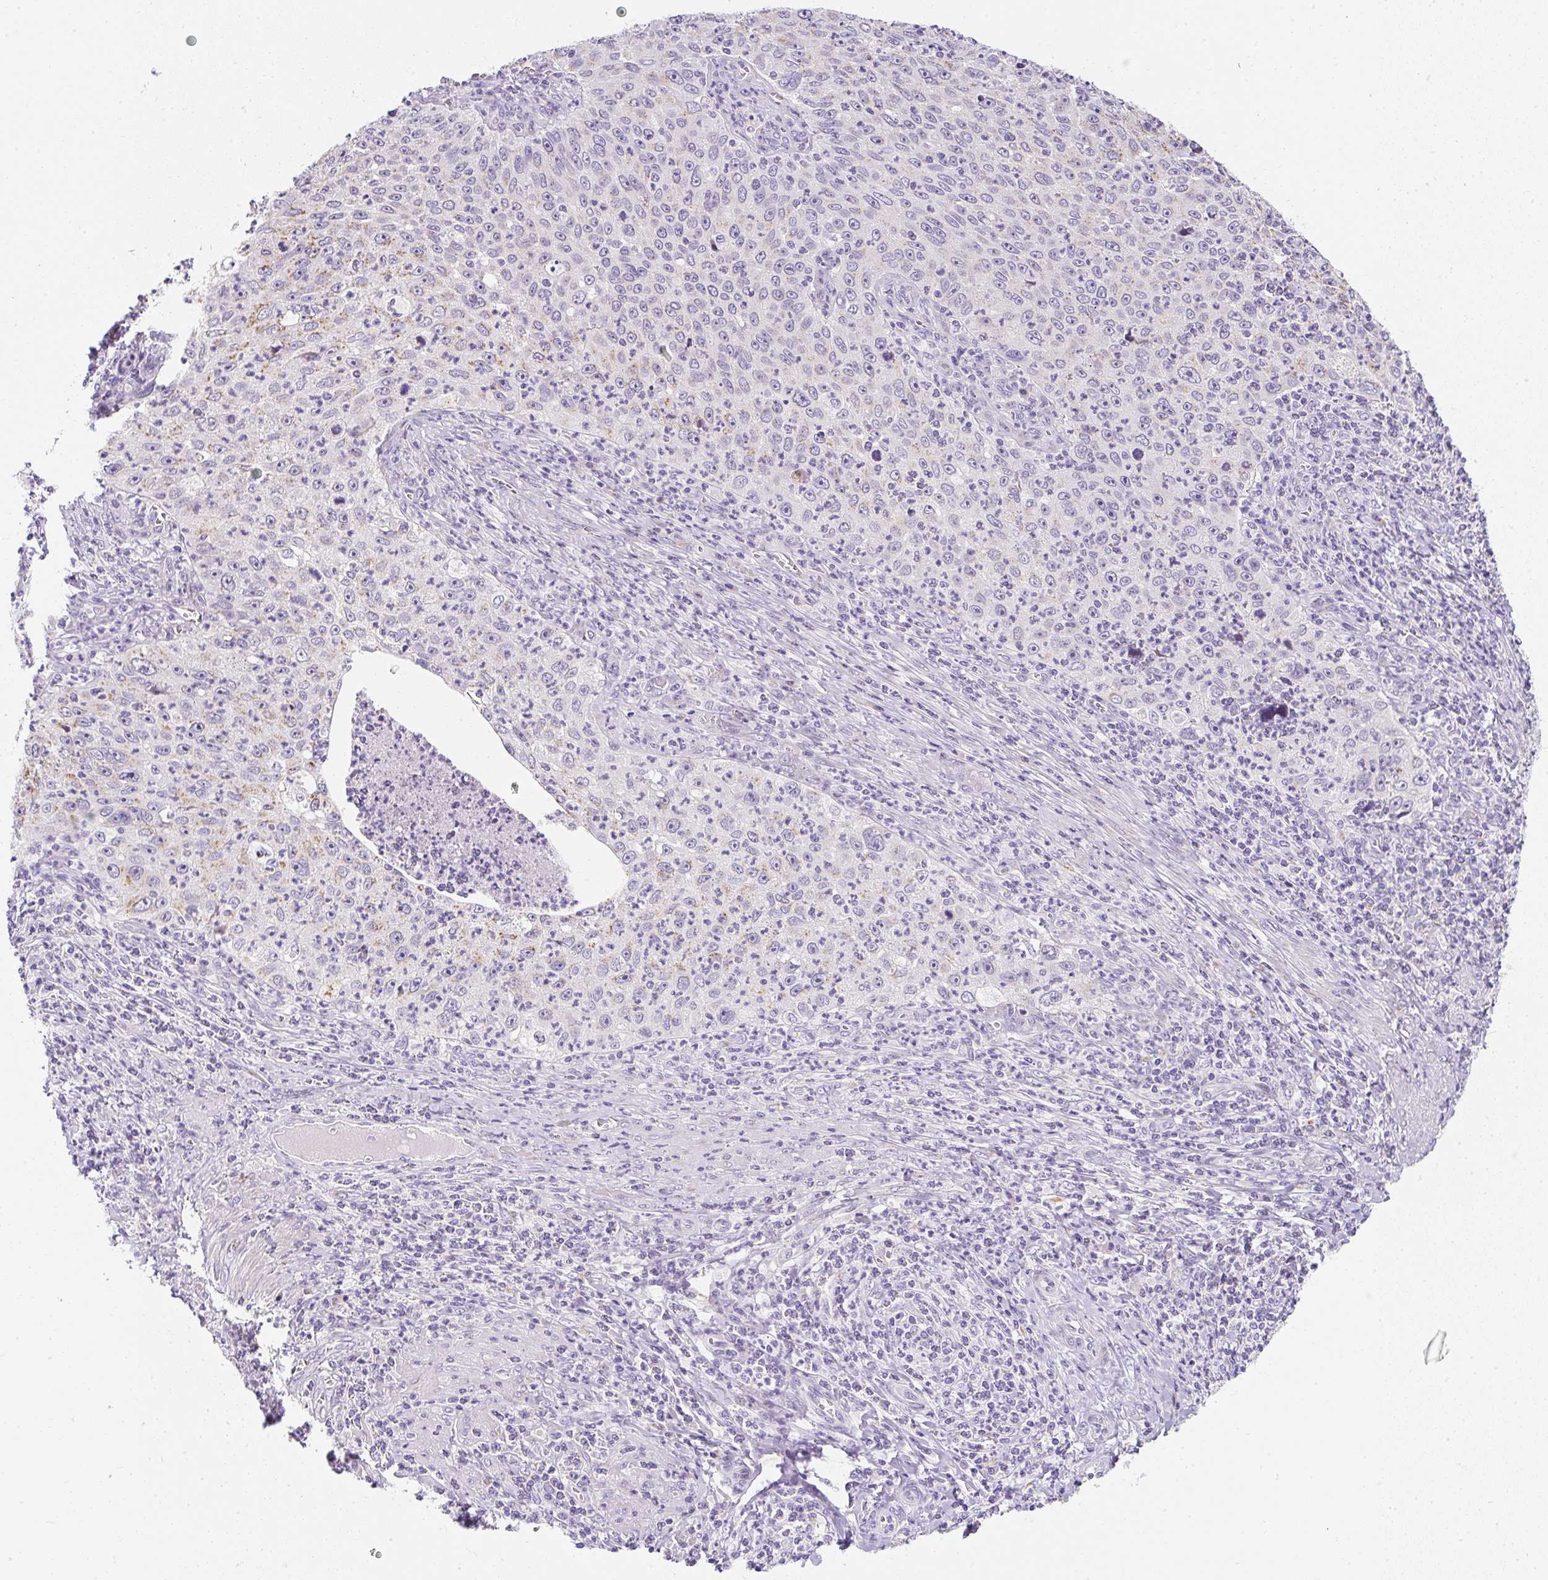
{"staining": {"intensity": "negative", "quantity": "none", "location": "none"}, "tissue": "cervical cancer", "cell_type": "Tumor cells", "image_type": "cancer", "snomed": [{"axis": "morphology", "description": "Squamous cell carcinoma, NOS"}, {"axis": "topography", "description": "Cervix"}], "caption": "This histopathology image is of cervical squamous cell carcinoma stained with immunohistochemistry to label a protein in brown with the nuclei are counter-stained blue. There is no expression in tumor cells.", "gene": "DTX4", "patient": {"sex": "female", "age": 30}}